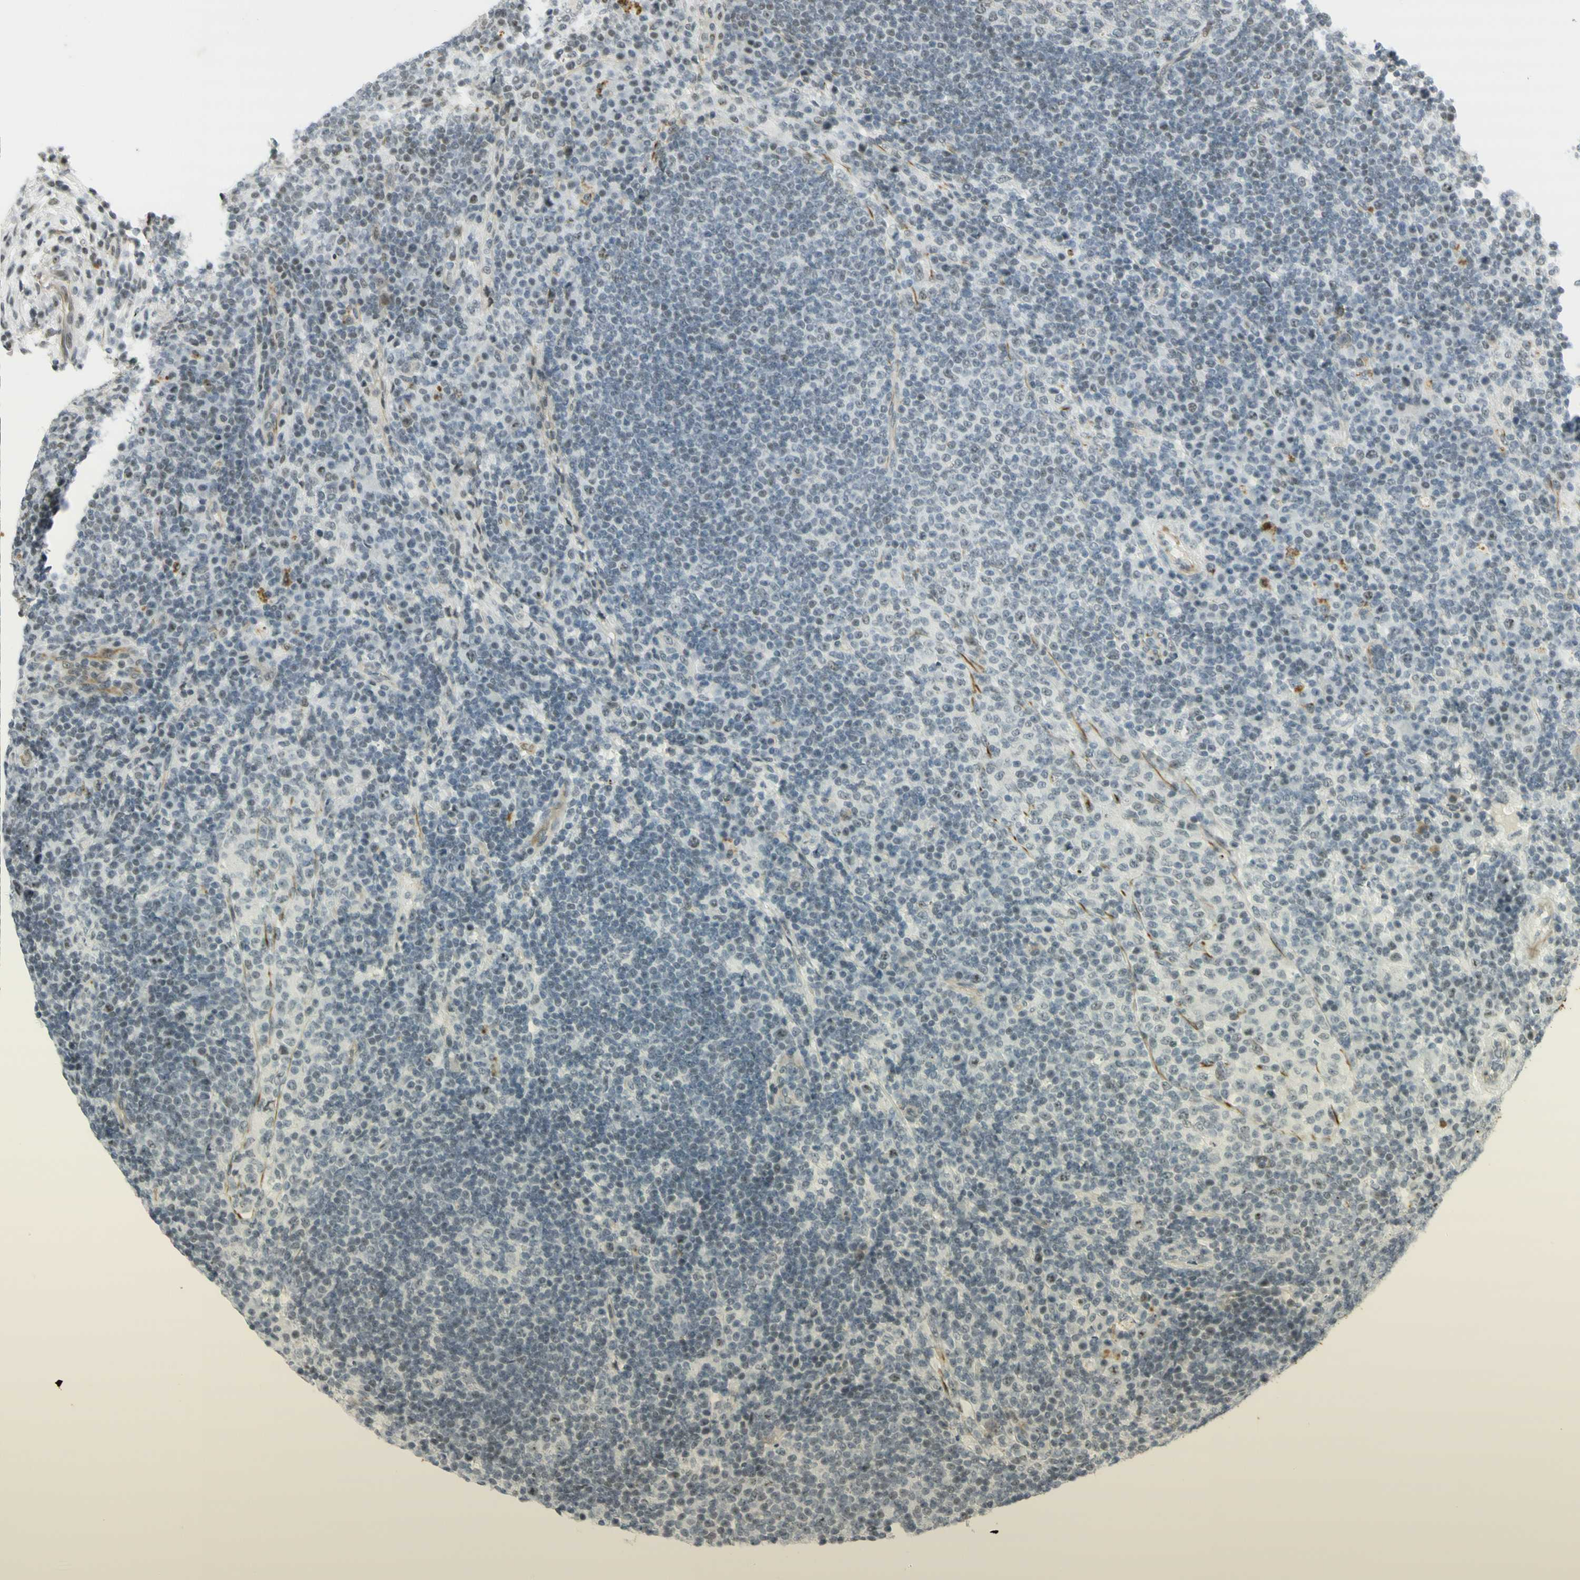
{"staining": {"intensity": "negative", "quantity": "none", "location": "none"}, "tissue": "lymph node", "cell_type": "Germinal center cells", "image_type": "normal", "snomed": [{"axis": "morphology", "description": "Normal tissue, NOS"}, {"axis": "topography", "description": "Lymph node"}], "caption": "This is an IHC image of unremarkable lymph node. There is no positivity in germinal center cells.", "gene": "IRF1", "patient": {"sex": "female", "age": 53}}